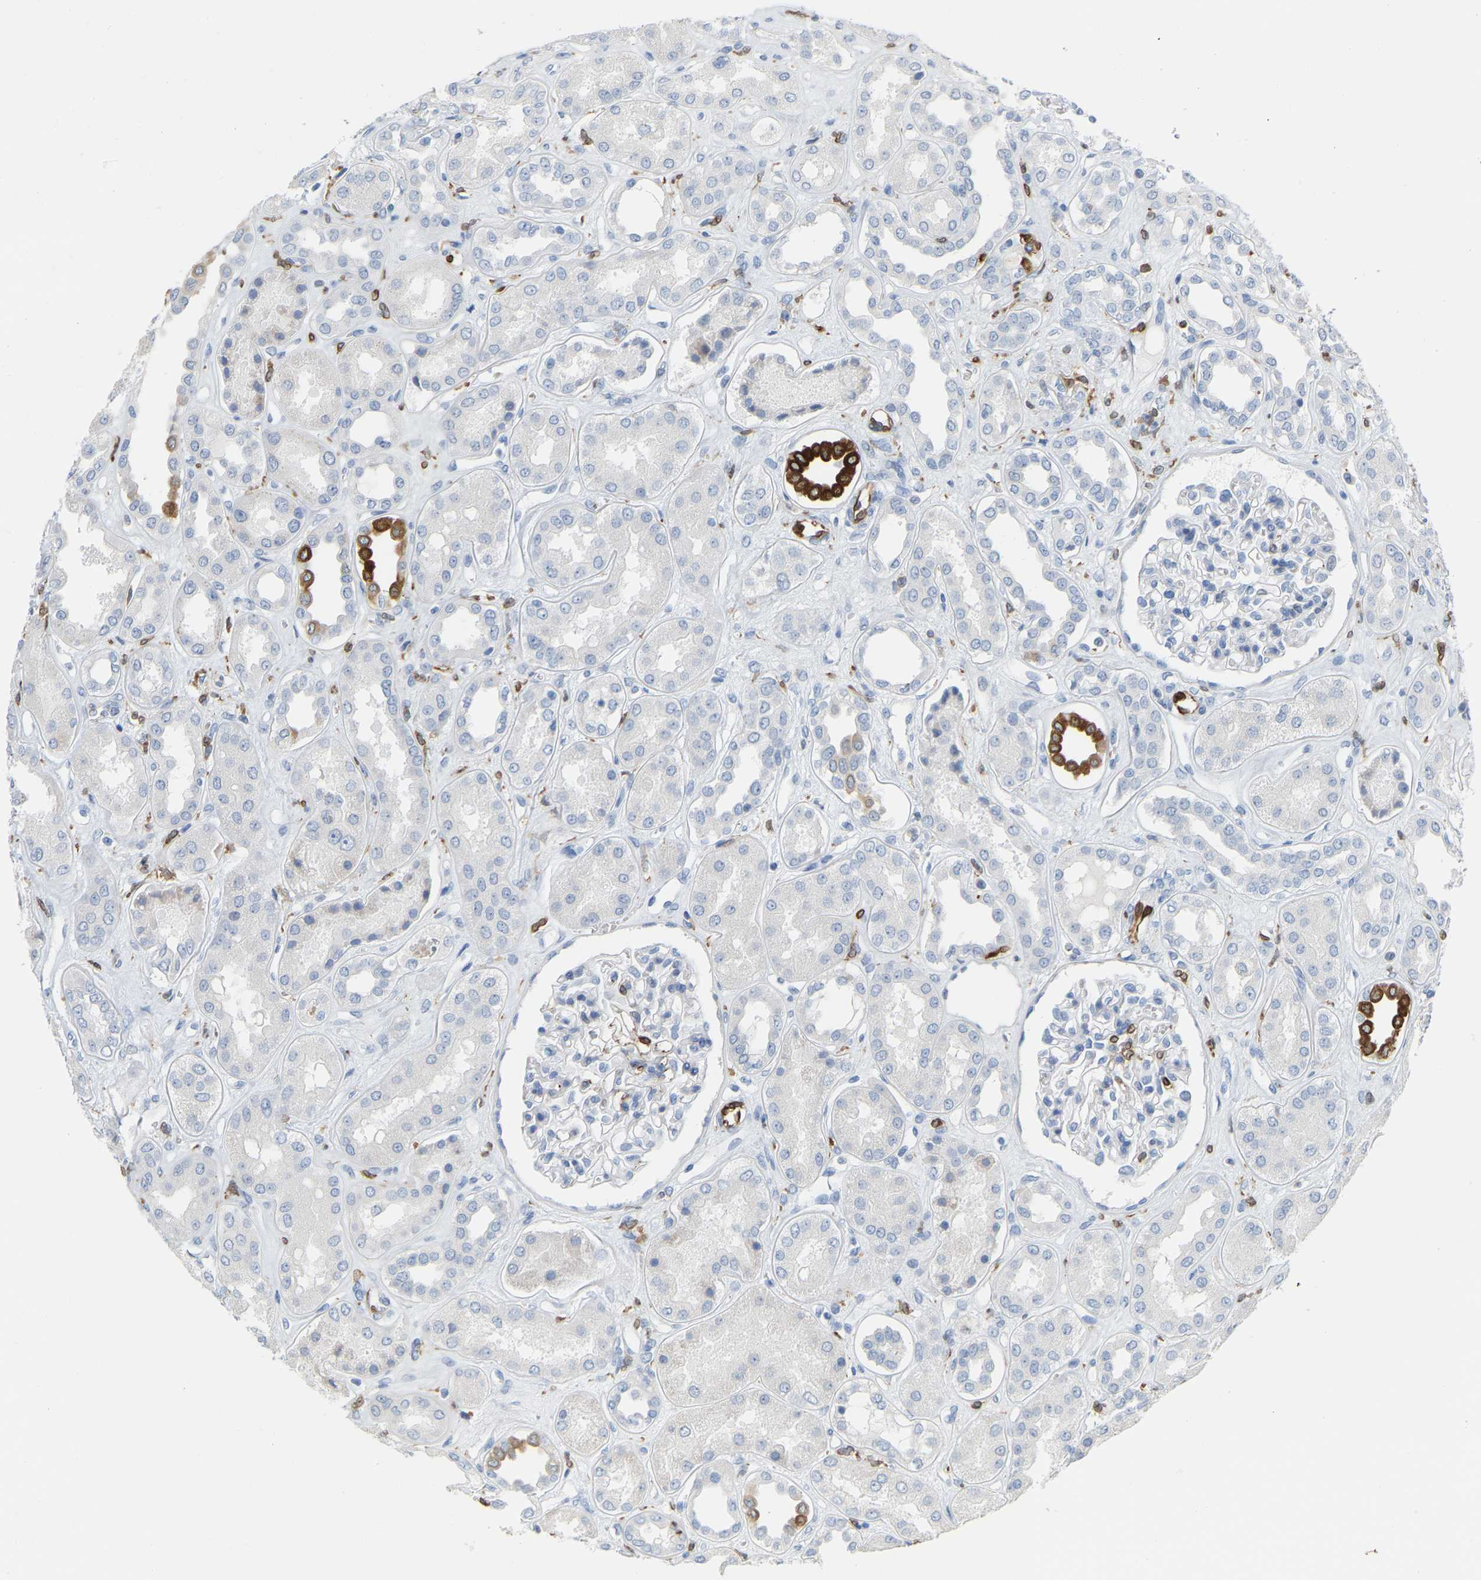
{"staining": {"intensity": "moderate", "quantity": "<25%", "location": "cytoplasmic/membranous"}, "tissue": "kidney", "cell_type": "Cells in glomeruli", "image_type": "normal", "snomed": [{"axis": "morphology", "description": "Normal tissue, NOS"}, {"axis": "topography", "description": "Kidney"}], "caption": "Protein staining displays moderate cytoplasmic/membranous staining in approximately <25% of cells in glomeruli in normal kidney.", "gene": "PTGS1", "patient": {"sex": "male", "age": 59}}